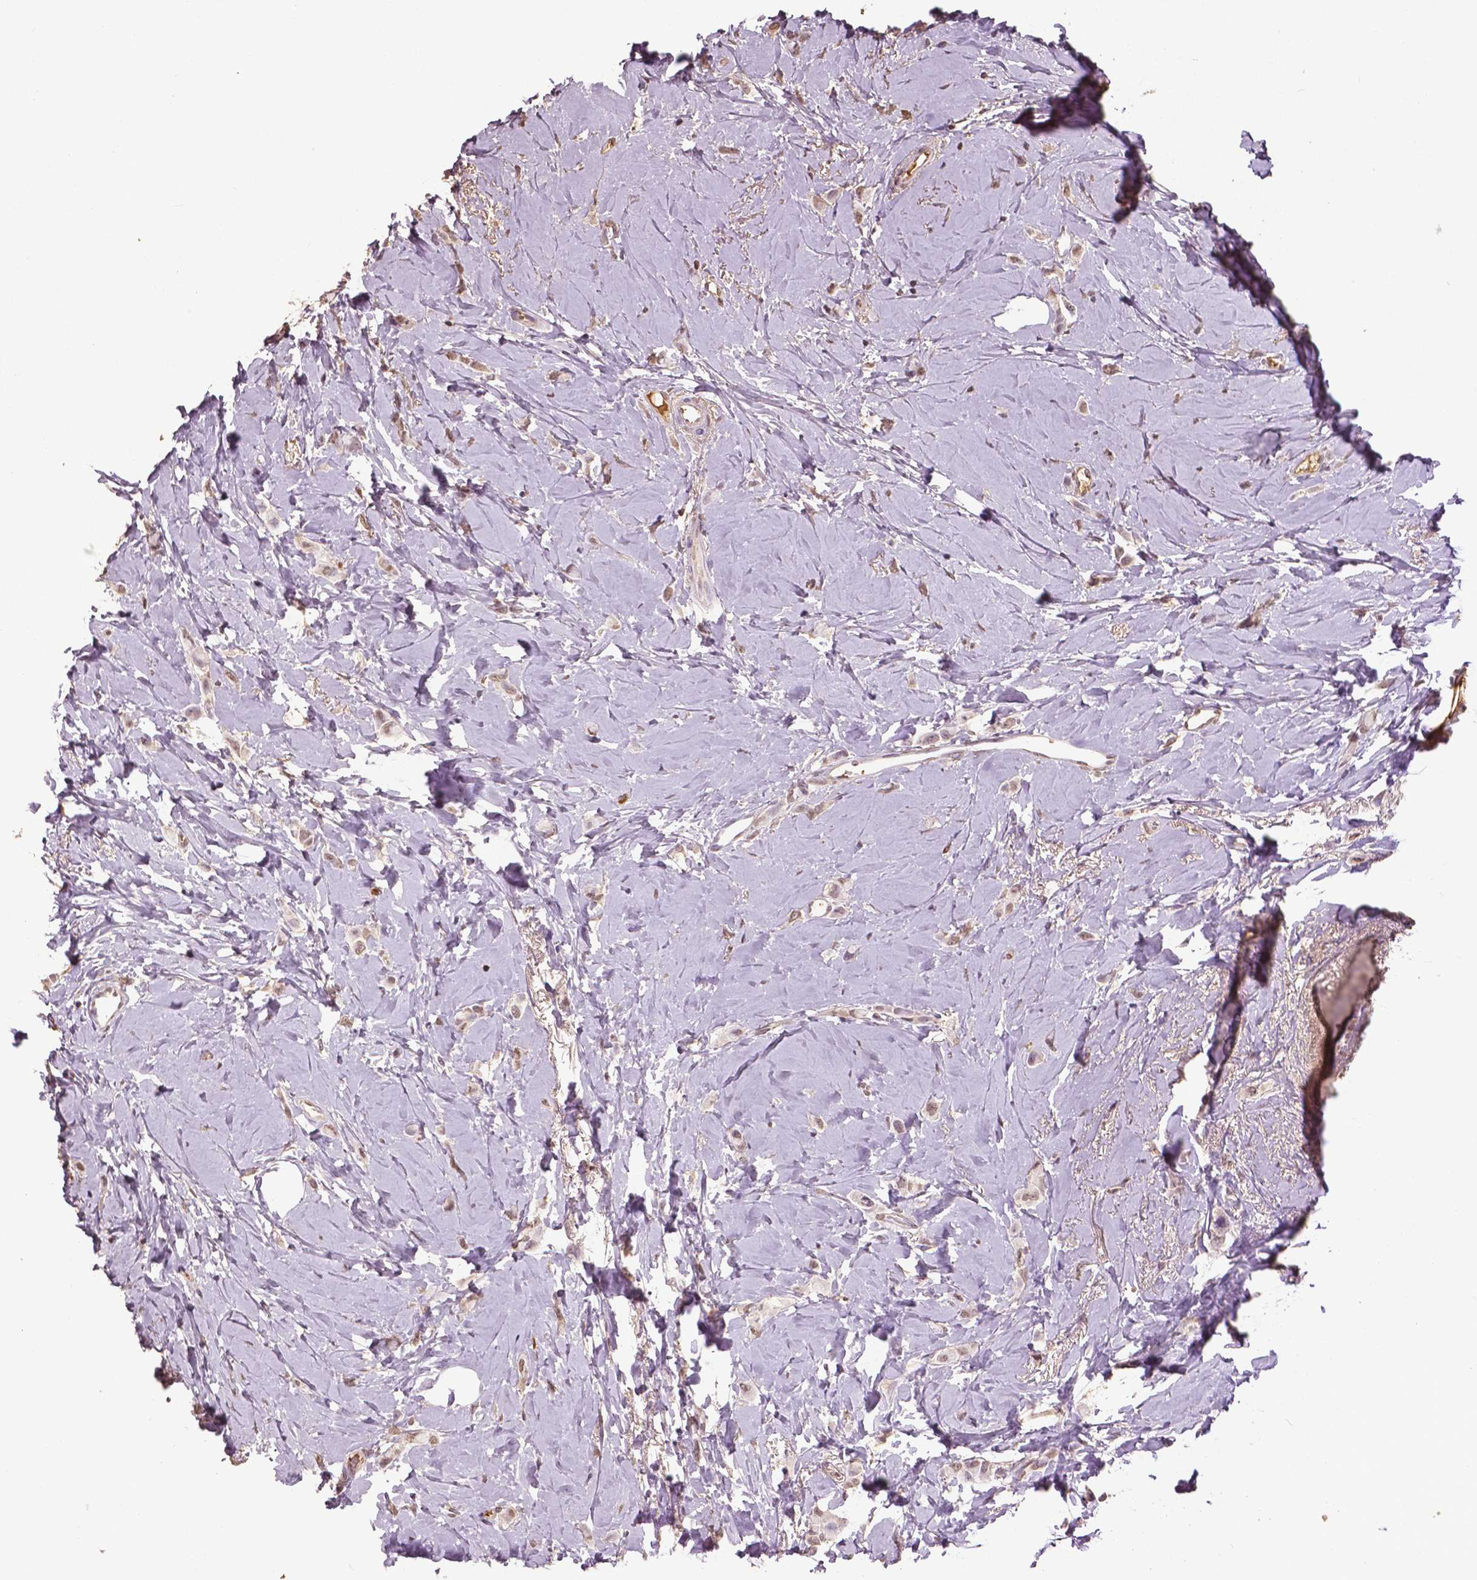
{"staining": {"intensity": "weak", "quantity": ">75%", "location": "nuclear"}, "tissue": "breast cancer", "cell_type": "Tumor cells", "image_type": "cancer", "snomed": [{"axis": "morphology", "description": "Lobular carcinoma"}, {"axis": "topography", "description": "Breast"}], "caption": "Tumor cells exhibit weak nuclear staining in approximately >75% of cells in lobular carcinoma (breast). (DAB IHC with brightfield microscopy, high magnification).", "gene": "RUNX3", "patient": {"sex": "female", "age": 66}}